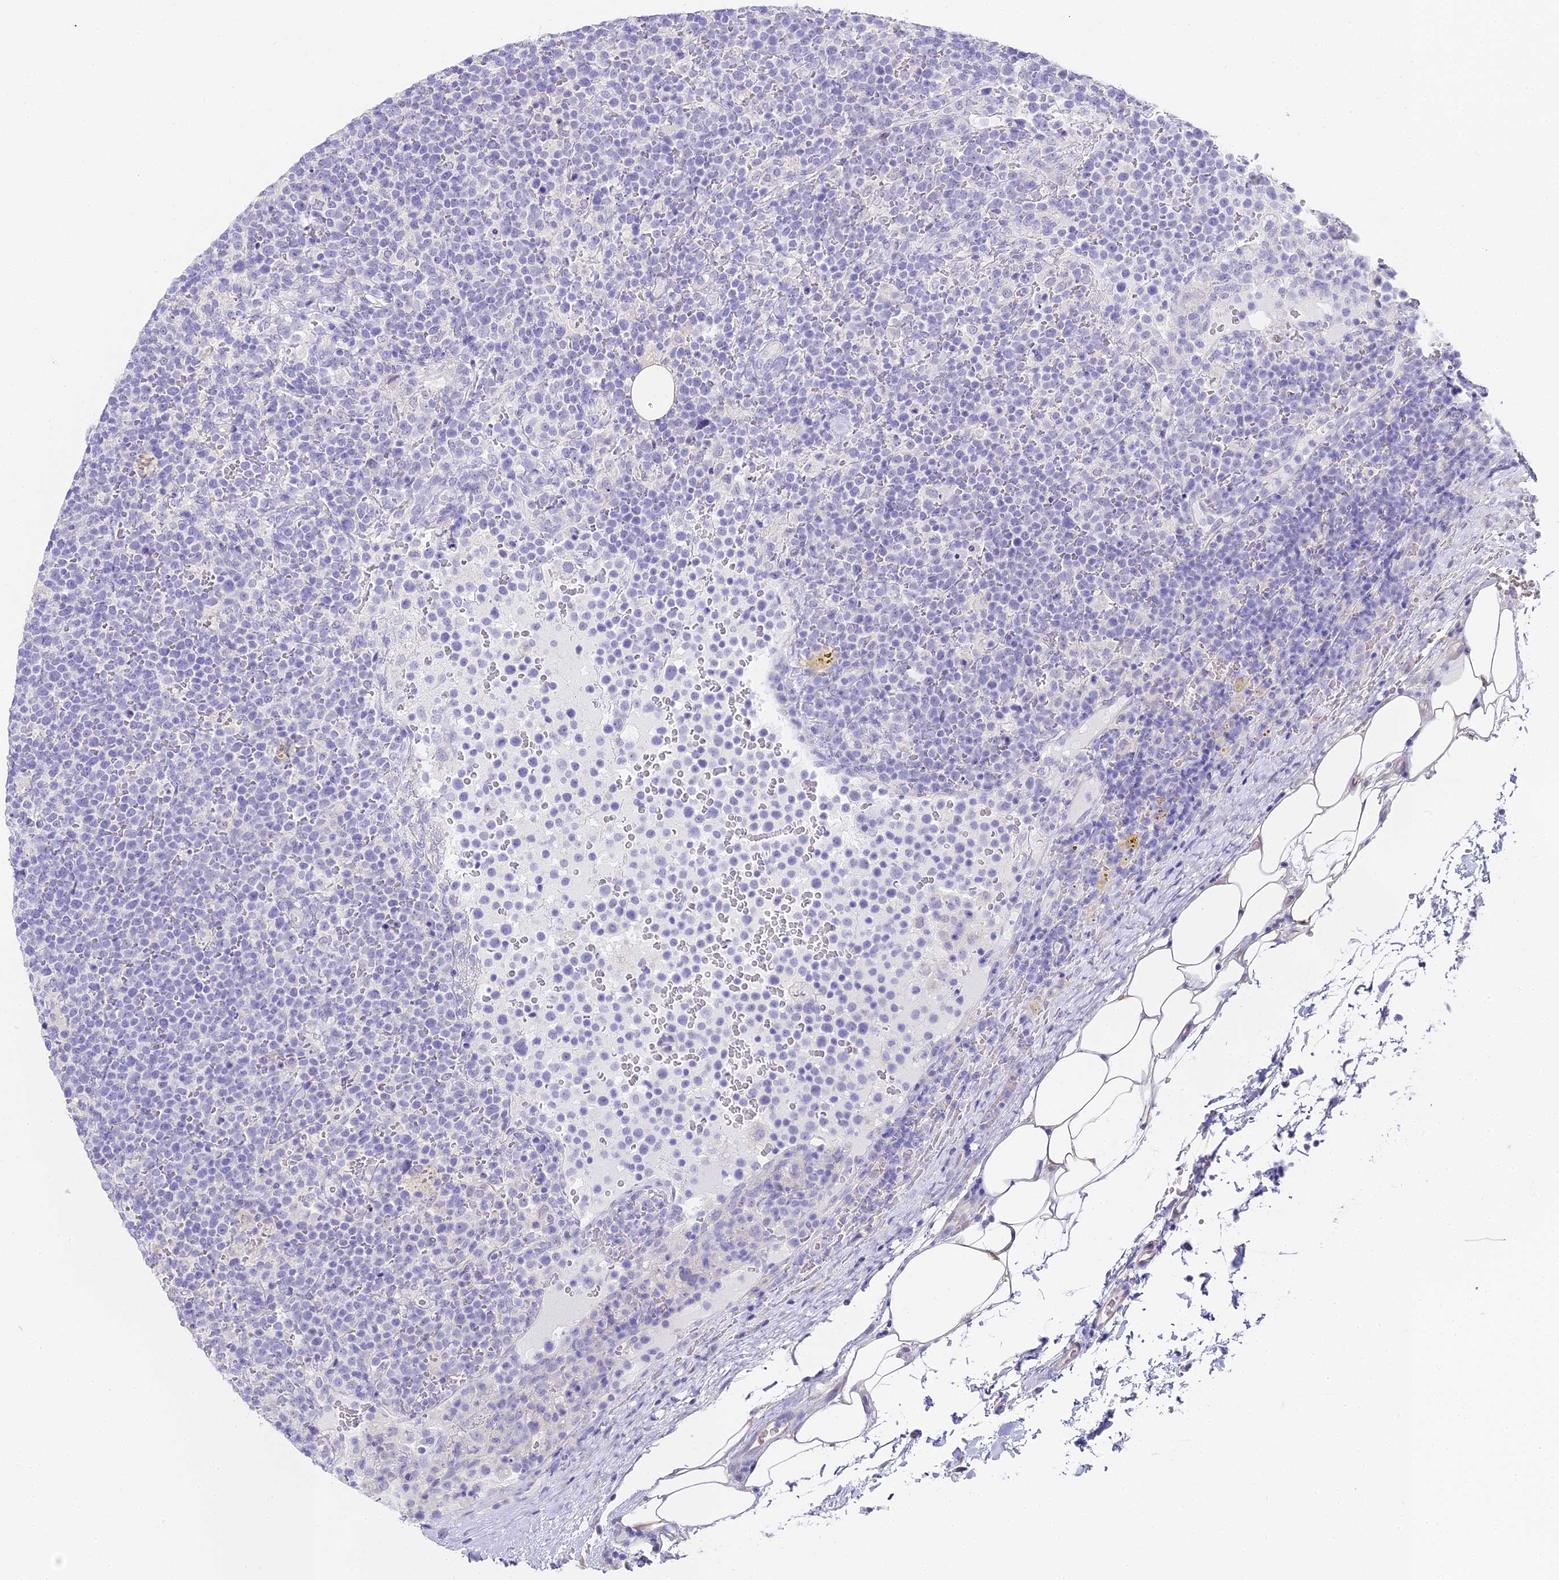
{"staining": {"intensity": "negative", "quantity": "none", "location": "none"}, "tissue": "lymphoma", "cell_type": "Tumor cells", "image_type": "cancer", "snomed": [{"axis": "morphology", "description": "Malignant lymphoma, non-Hodgkin's type, High grade"}, {"axis": "topography", "description": "Lymph node"}], "caption": "An immunohistochemistry image of lymphoma is shown. There is no staining in tumor cells of lymphoma. (Brightfield microscopy of DAB immunohistochemistry at high magnification).", "gene": "ABHD14A-ACY1", "patient": {"sex": "male", "age": 61}}